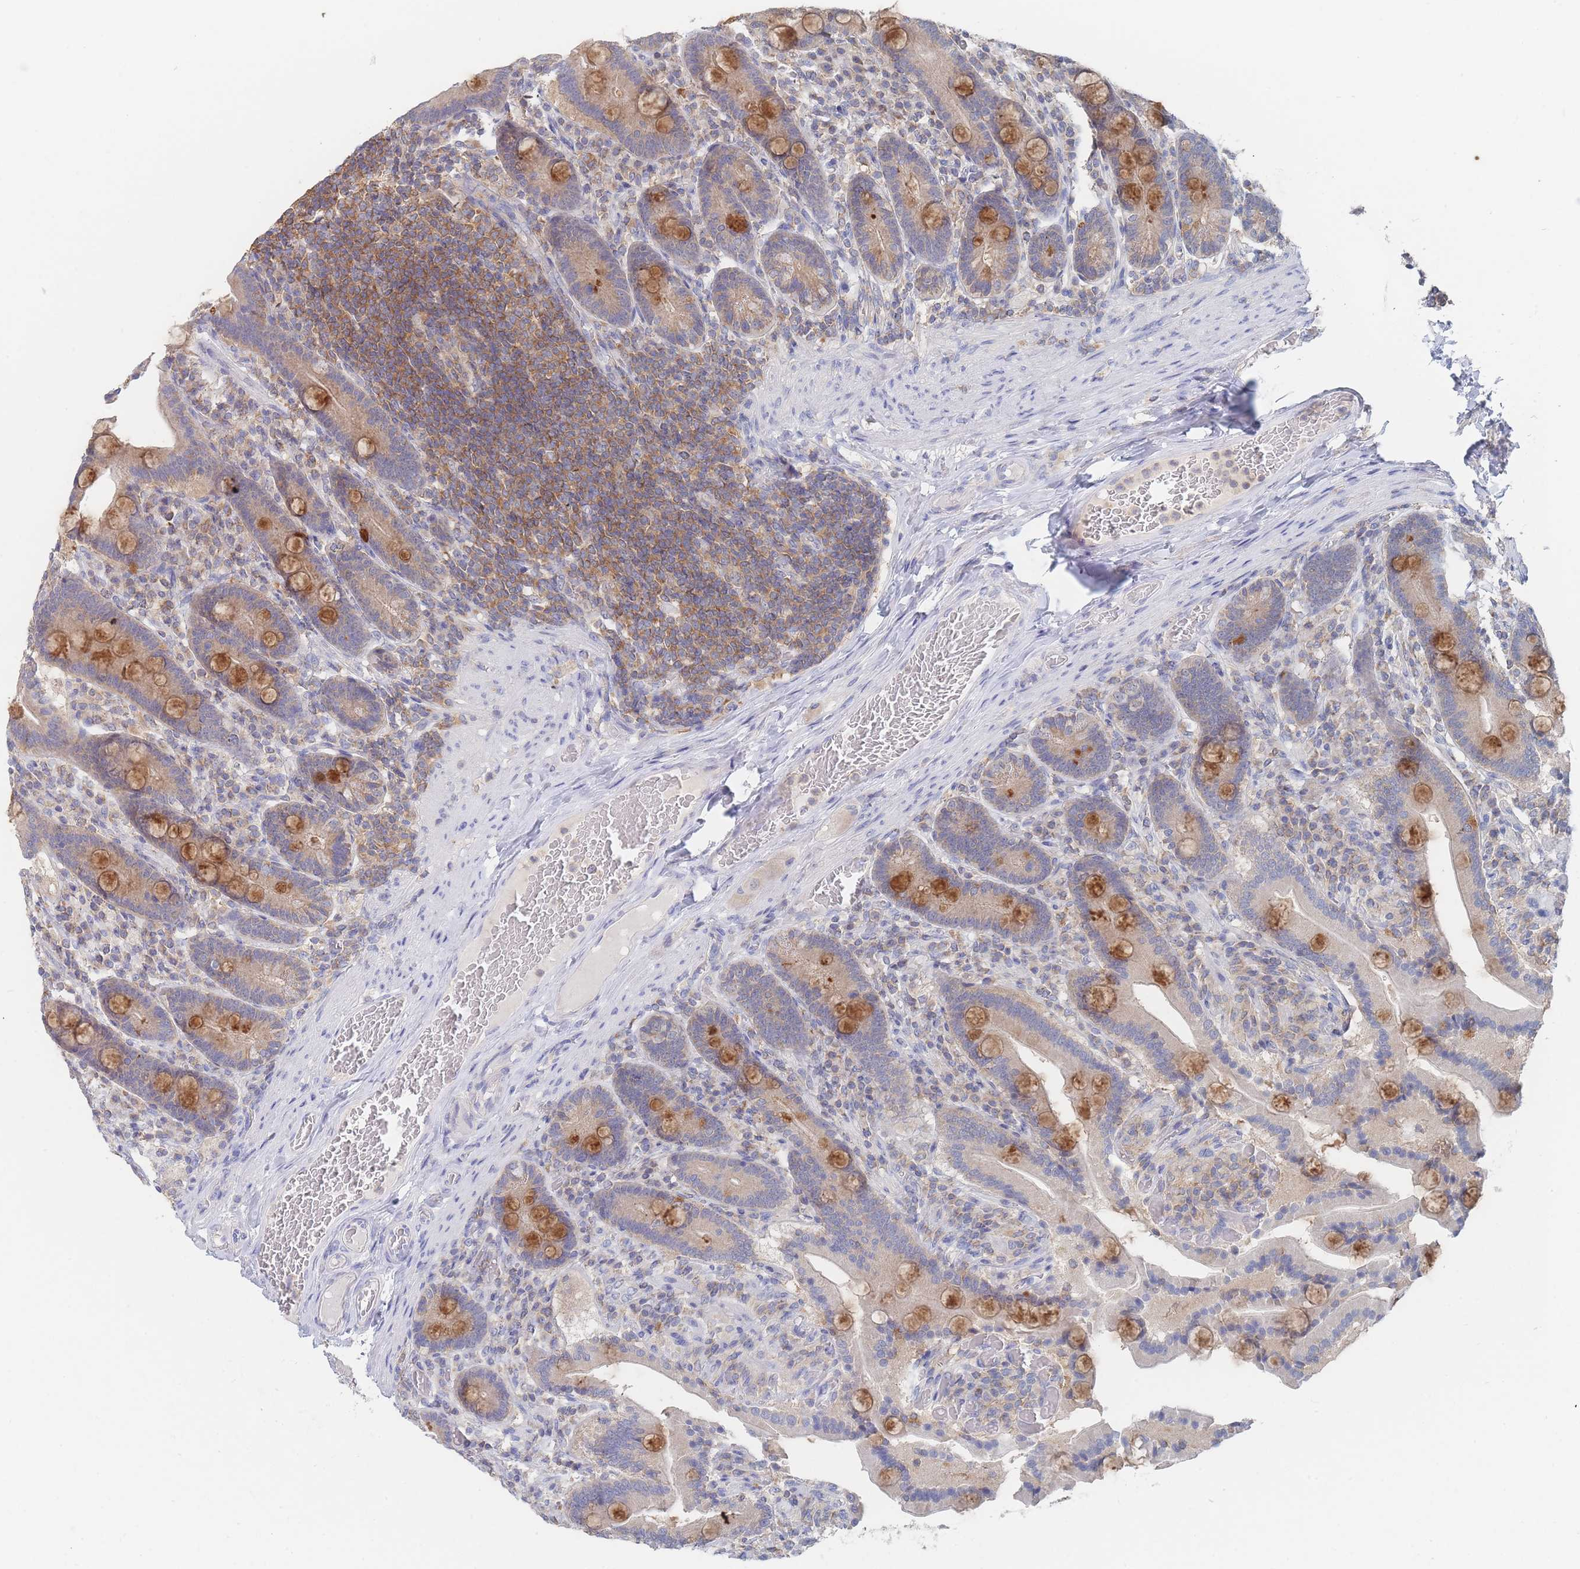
{"staining": {"intensity": "moderate", "quantity": "25%-75%", "location": "cytoplasmic/membranous"}, "tissue": "duodenum", "cell_type": "Glandular cells", "image_type": "normal", "snomed": [{"axis": "morphology", "description": "Normal tissue, NOS"}, {"axis": "topography", "description": "Duodenum"}], "caption": "Immunohistochemistry (IHC) (DAB (3,3'-diaminobenzidine)) staining of normal duodenum displays moderate cytoplasmic/membranous protein staining in about 25%-75% of glandular cells.", "gene": "PPP6C", "patient": {"sex": "female", "age": 62}}